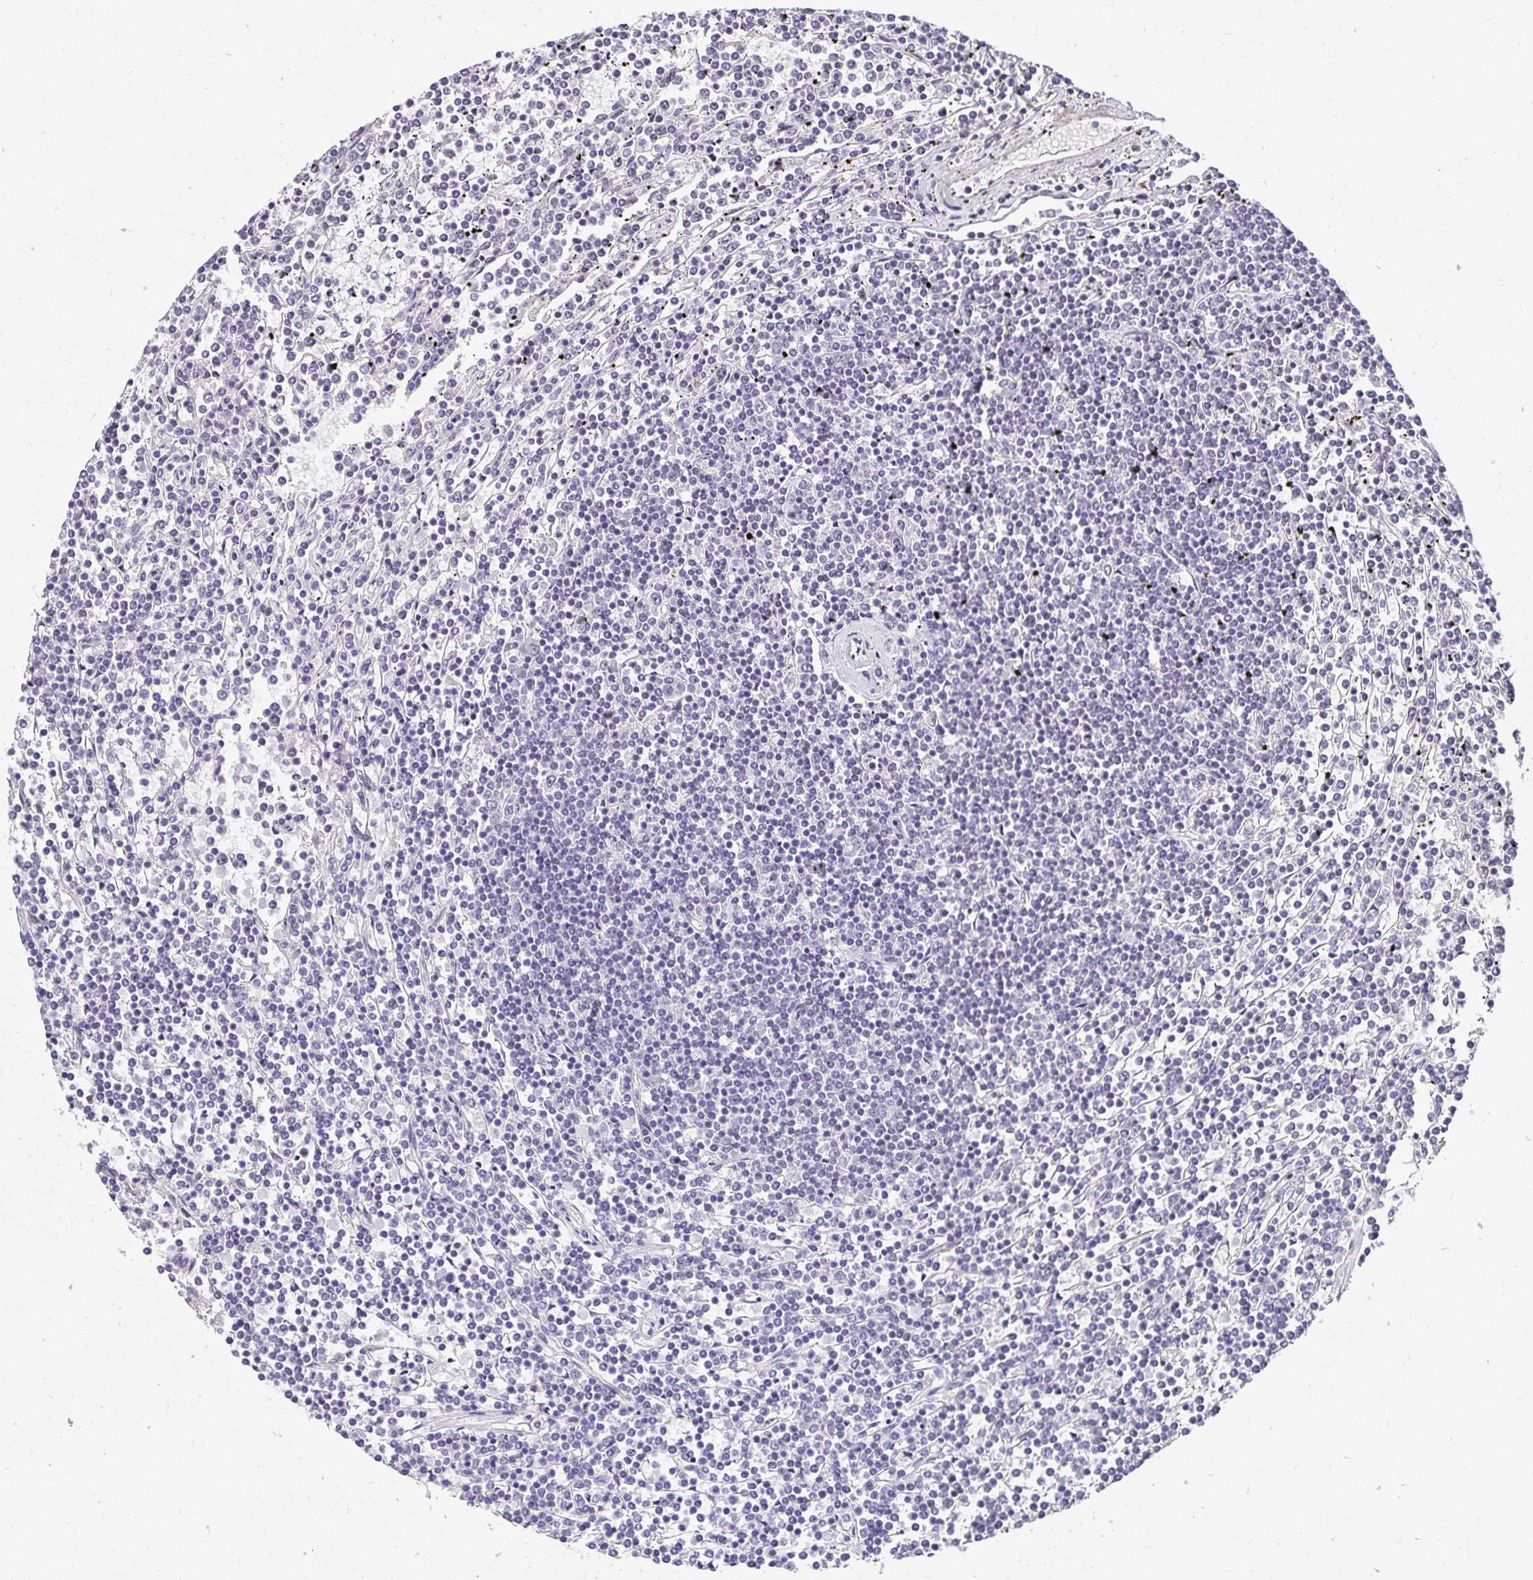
{"staining": {"intensity": "negative", "quantity": "none", "location": "none"}, "tissue": "lymphoma", "cell_type": "Tumor cells", "image_type": "cancer", "snomed": [{"axis": "morphology", "description": "Malignant lymphoma, non-Hodgkin's type, Low grade"}, {"axis": "topography", "description": "Spleen"}], "caption": "Immunohistochemistry (IHC) histopathology image of neoplastic tissue: lymphoma stained with DAB (3,3'-diaminobenzidine) exhibits no significant protein staining in tumor cells.", "gene": "ANLN", "patient": {"sex": "female", "age": 19}}